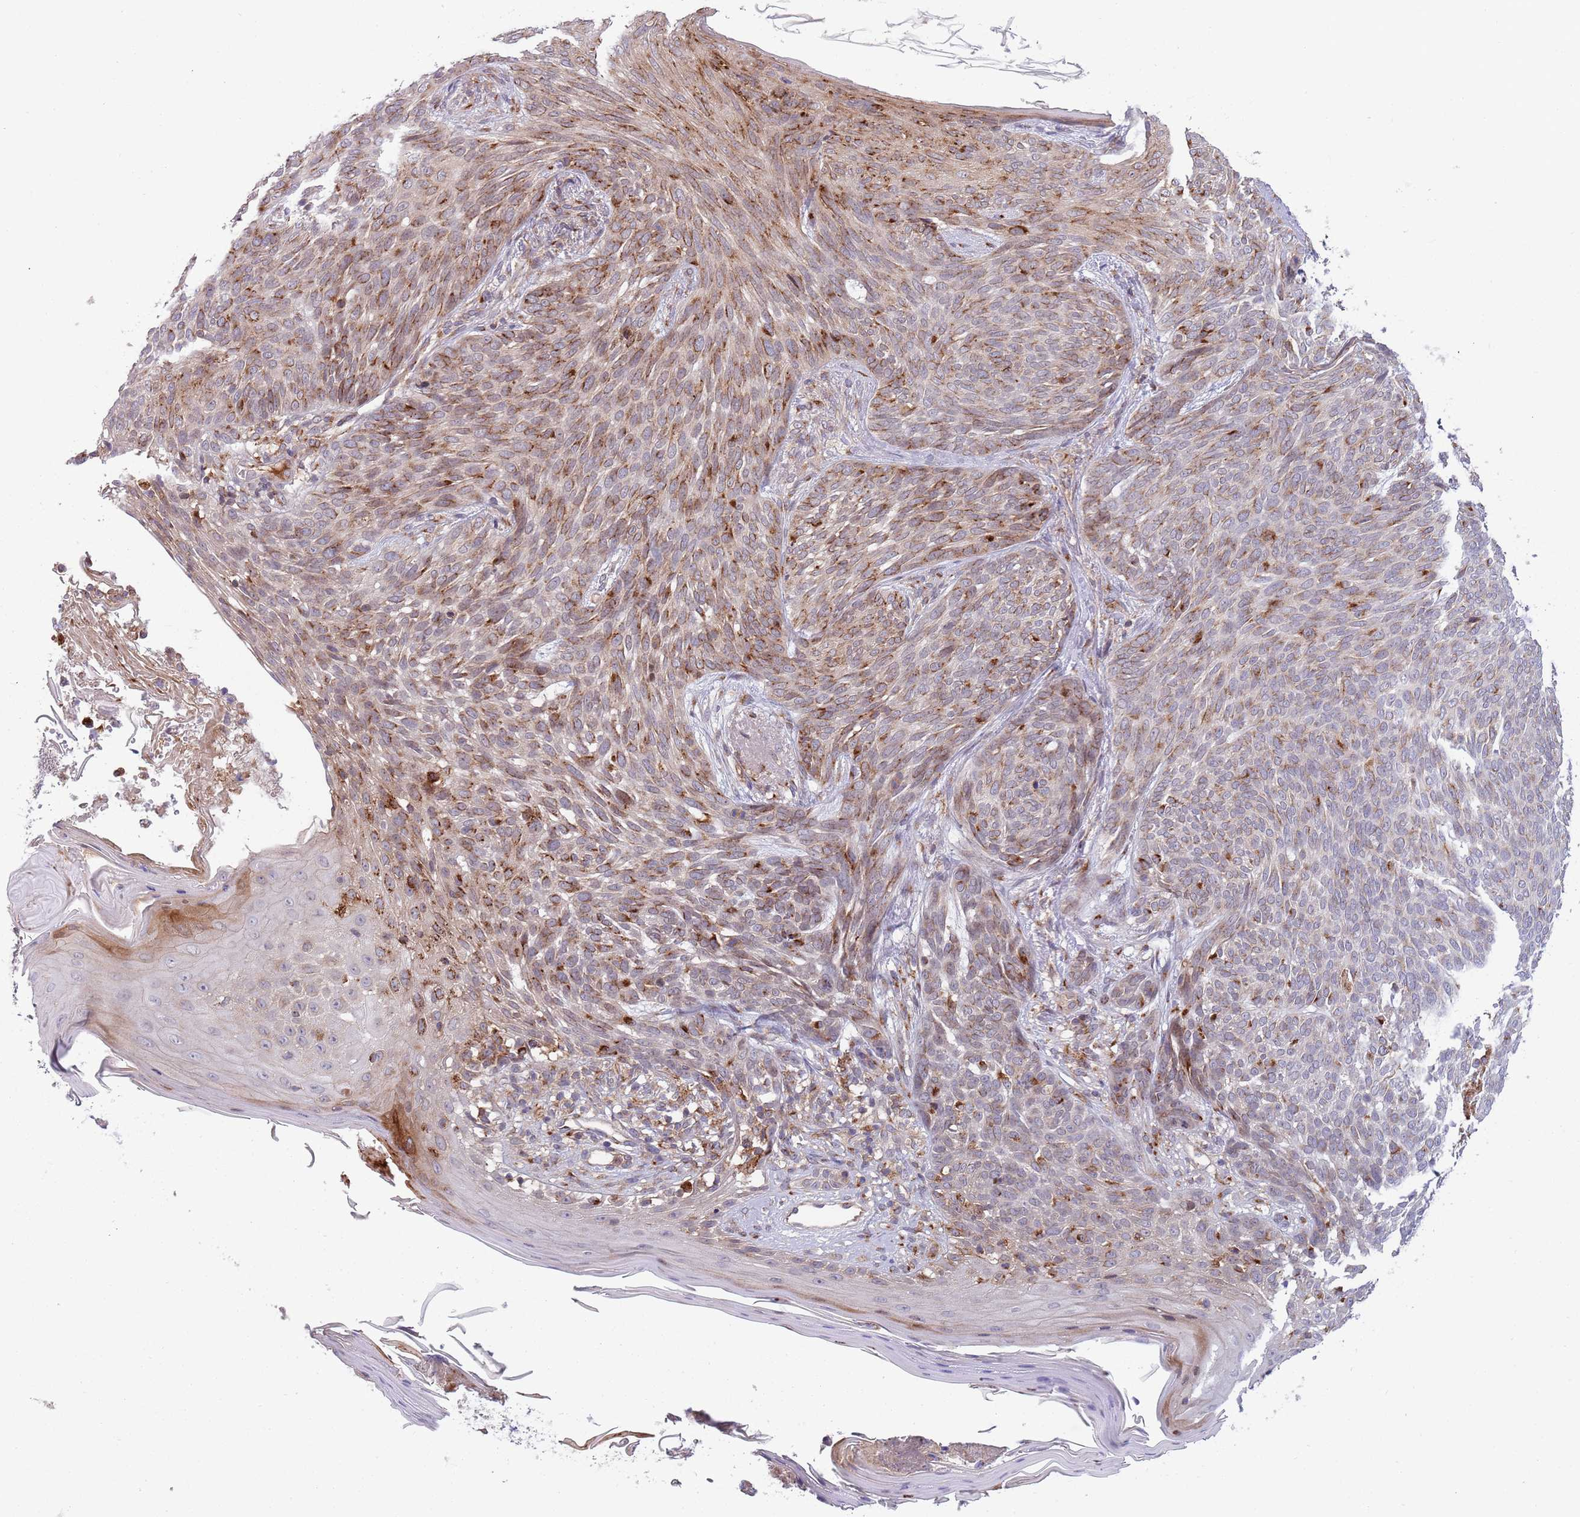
{"staining": {"intensity": "strong", "quantity": "25%-75%", "location": "cytoplasmic/membranous"}, "tissue": "skin cancer", "cell_type": "Tumor cells", "image_type": "cancer", "snomed": [{"axis": "morphology", "description": "Basal cell carcinoma"}, {"axis": "topography", "description": "Skin"}], "caption": "Immunohistochemistry image of neoplastic tissue: human basal cell carcinoma (skin) stained using immunohistochemistry reveals high levels of strong protein expression localized specifically in the cytoplasmic/membranous of tumor cells, appearing as a cytoplasmic/membranous brown color.", "gene": "BTBD7", "patient": {"sex": "female", "age": 86}}